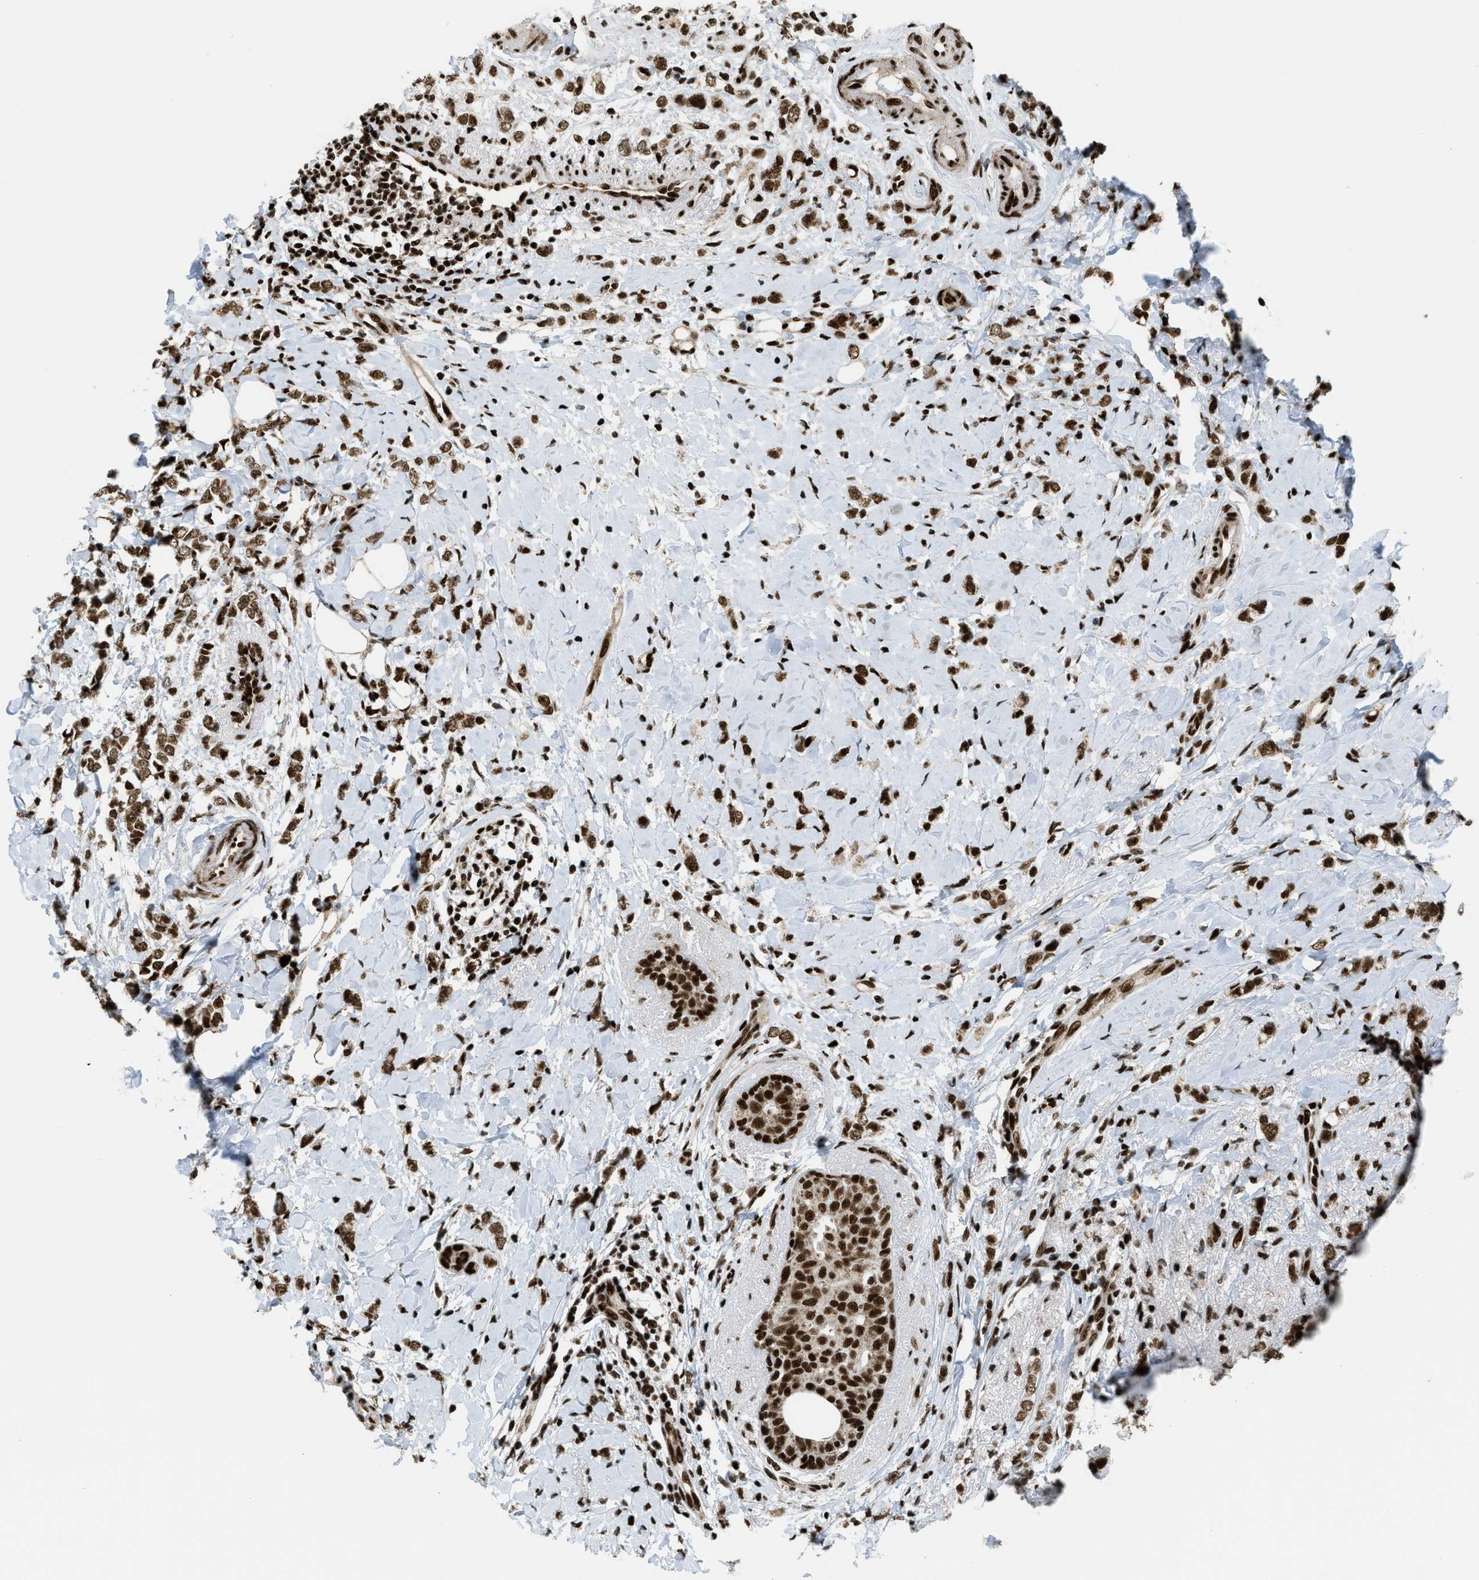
{"staining": {"intensity": "strong", "quantity": ">75%", "location": "nuclear"}, "tissue": "breast cancer", "cell_type": "Tumor cells", "image_type": "cancer", "snomed": [{"axis": "morphology", "description": "Normal tissue, NOS"}, {"axis": "morphology", "description": "Lobular carcinoma"}, {"axis": "topography", "description": "Breast"}], "caption": "This micrograph reveals immunohistochemistry staining of lobular carcinoma (breast), with high strong nuclear expression in about >75% of tumor cells.", "gene": "GABPB1", "patient": {"sex": "female", "age": 47}}